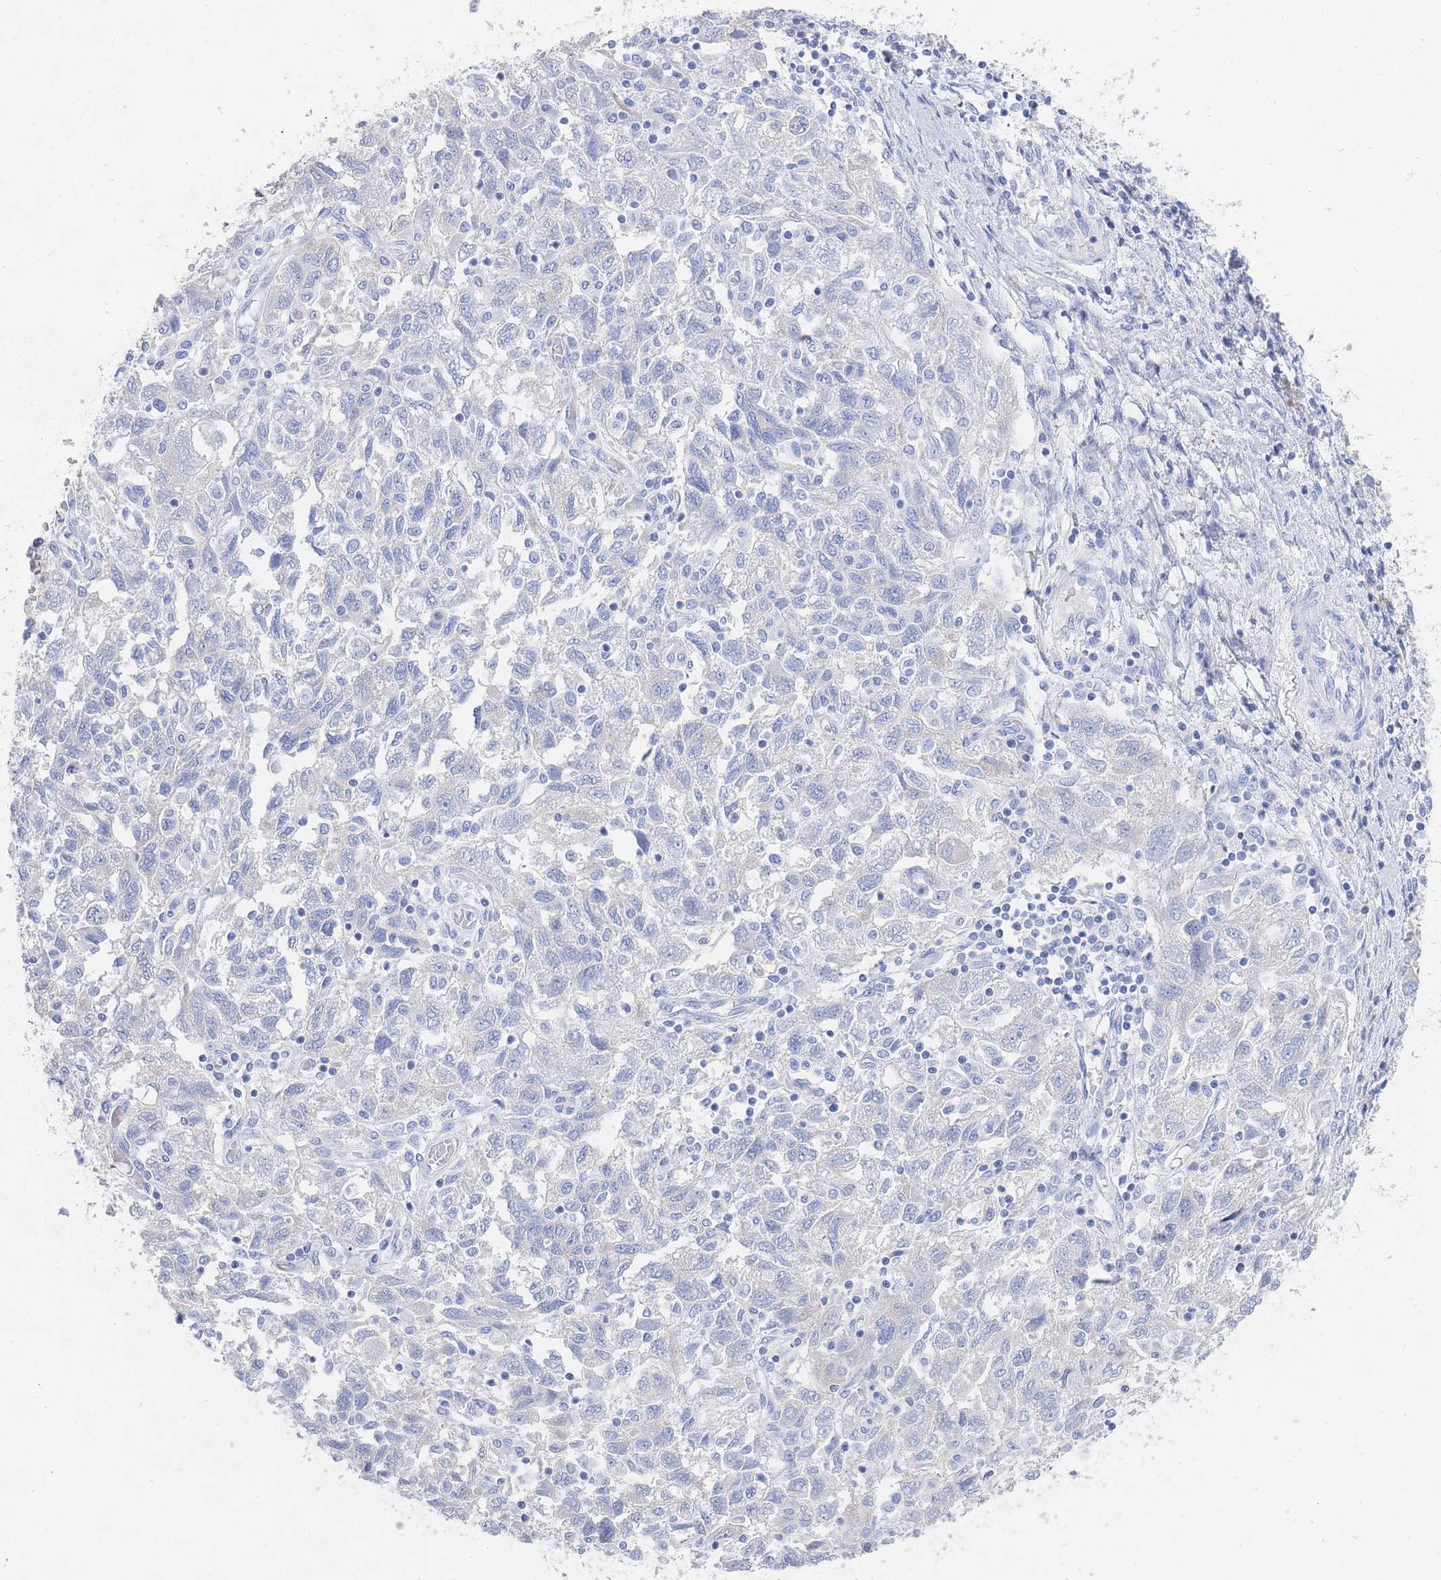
{"staining": {"intensity": "negative", "quantity": "none", "location": "none"}, "tissue": "ovarian cancer", "cell_type": "Tumor cells", "image_type": "cancer", "snomed": [{"axis": "morphology", "description": "Carcinoma, NOS"}, {"axis": "morphology", "description": "Cystadenocarcinoma, serous, NOS"}, {"axis": "topography", "description": "Ovary"}], "caption": "Ovarian serous cystadenocarcinoma was stained to show a protein in brown. There is no significant staining in tumor cells. (Stains: DAB immunohistochemistry (IHC) with hematoxylin counter stain, Microscopy: brightfield microscopy at high magnification).", "gene": "SLC25A35", "patient": {"sex": "female", "age": 69}}